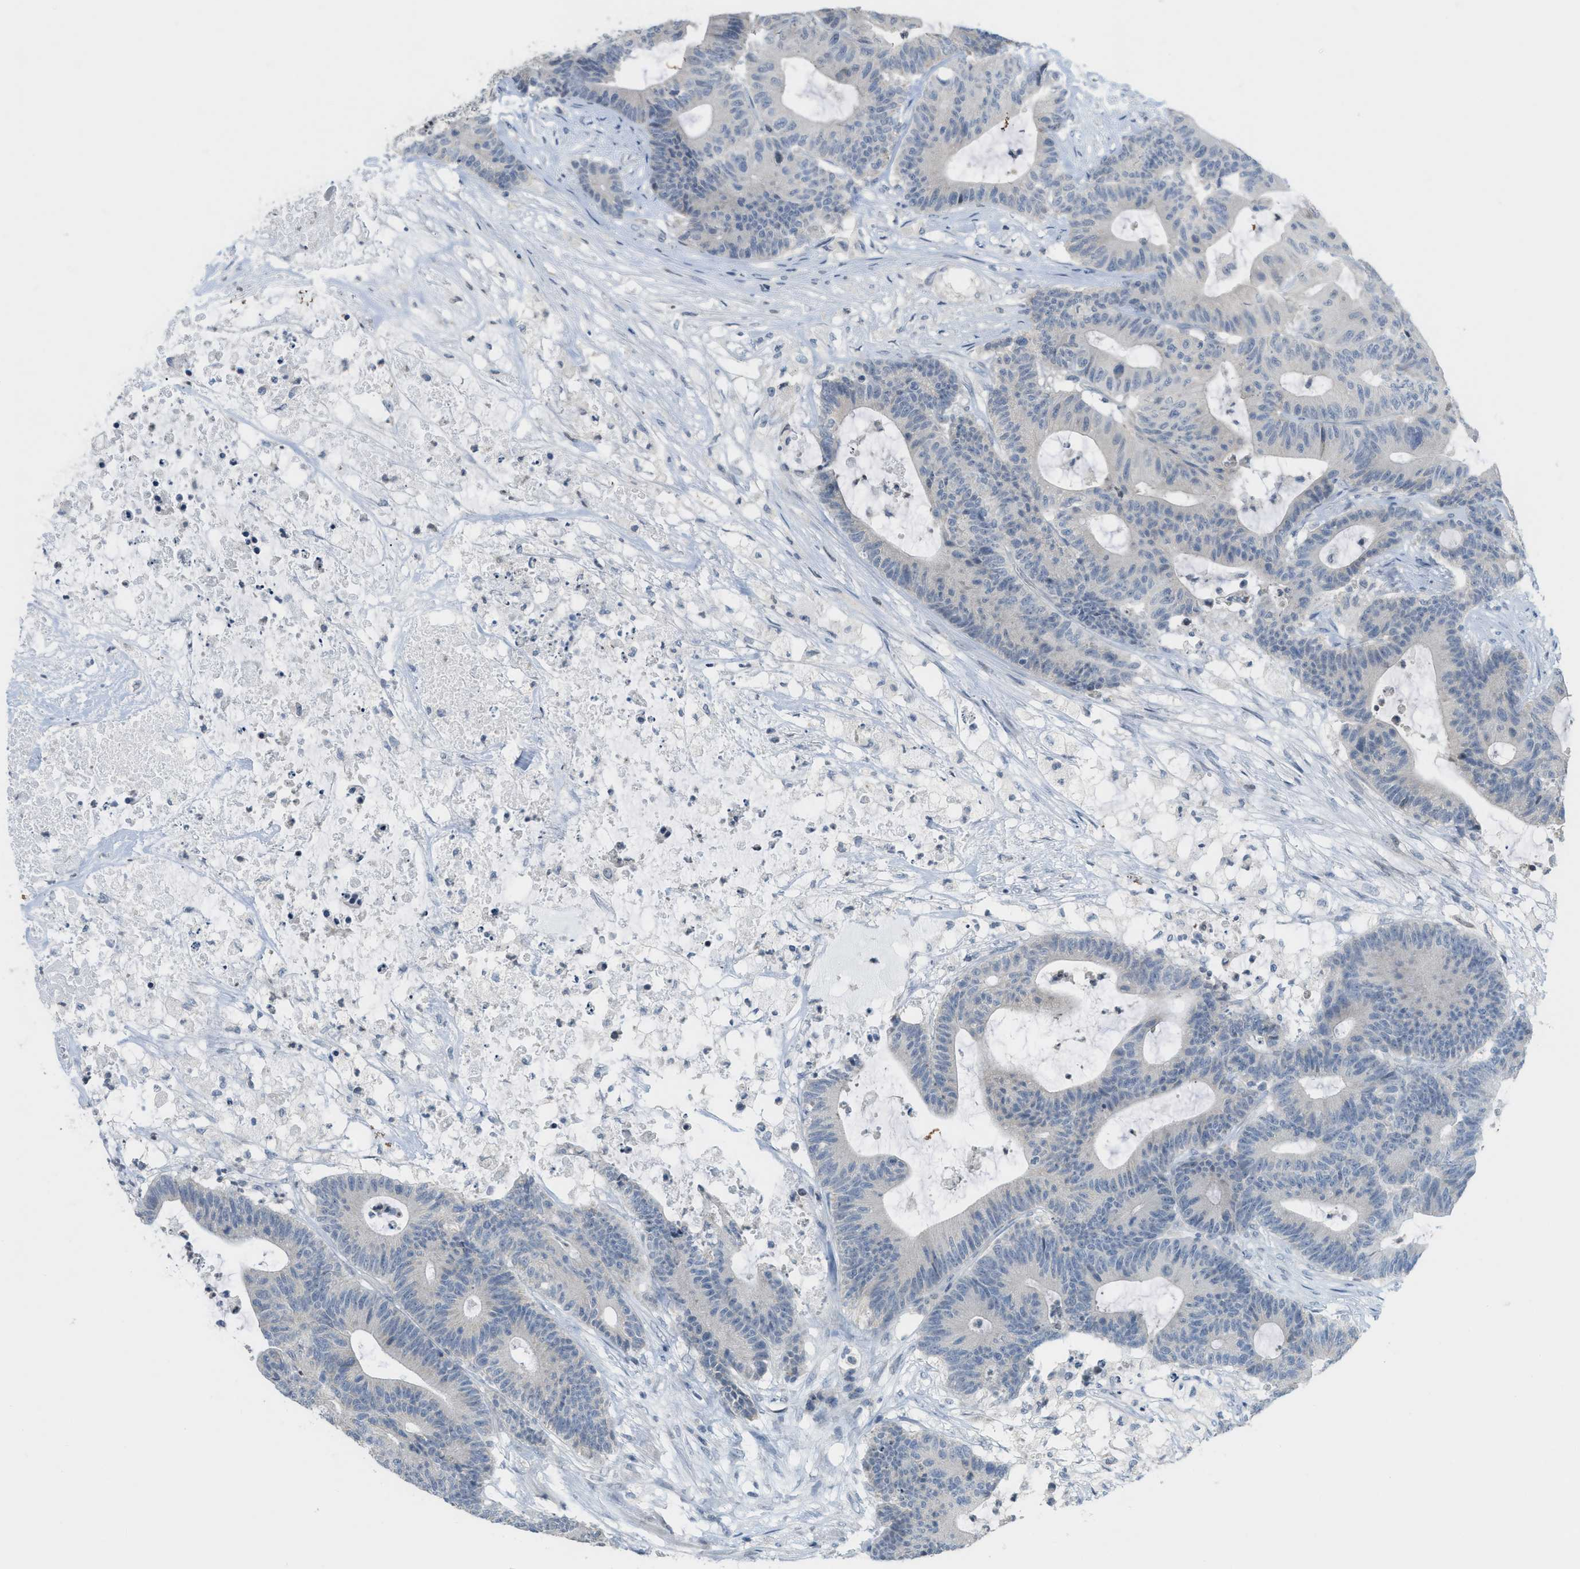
{"staining": {"intensity": "negative", "quantity": "none", "location": "none"}, "tissue": "colorectal cancer", "cell_type": "Tumor cells", "image_type": "cancer", "snomed": [{"axis": "morphology", "description": "Adenocarcinoma, NOS"}, {"axis": "topography", "description": "Colon"}], "caption": "Image shows no significant protein staining in tumor cells of adenocarcinoma (colorectal). The staining is performed using DAB brown chromogen with nuclei counter-stained in using hematoxylin.", "gene": "TXNDC2", "patient": {"sex": "female", "age": 84}}